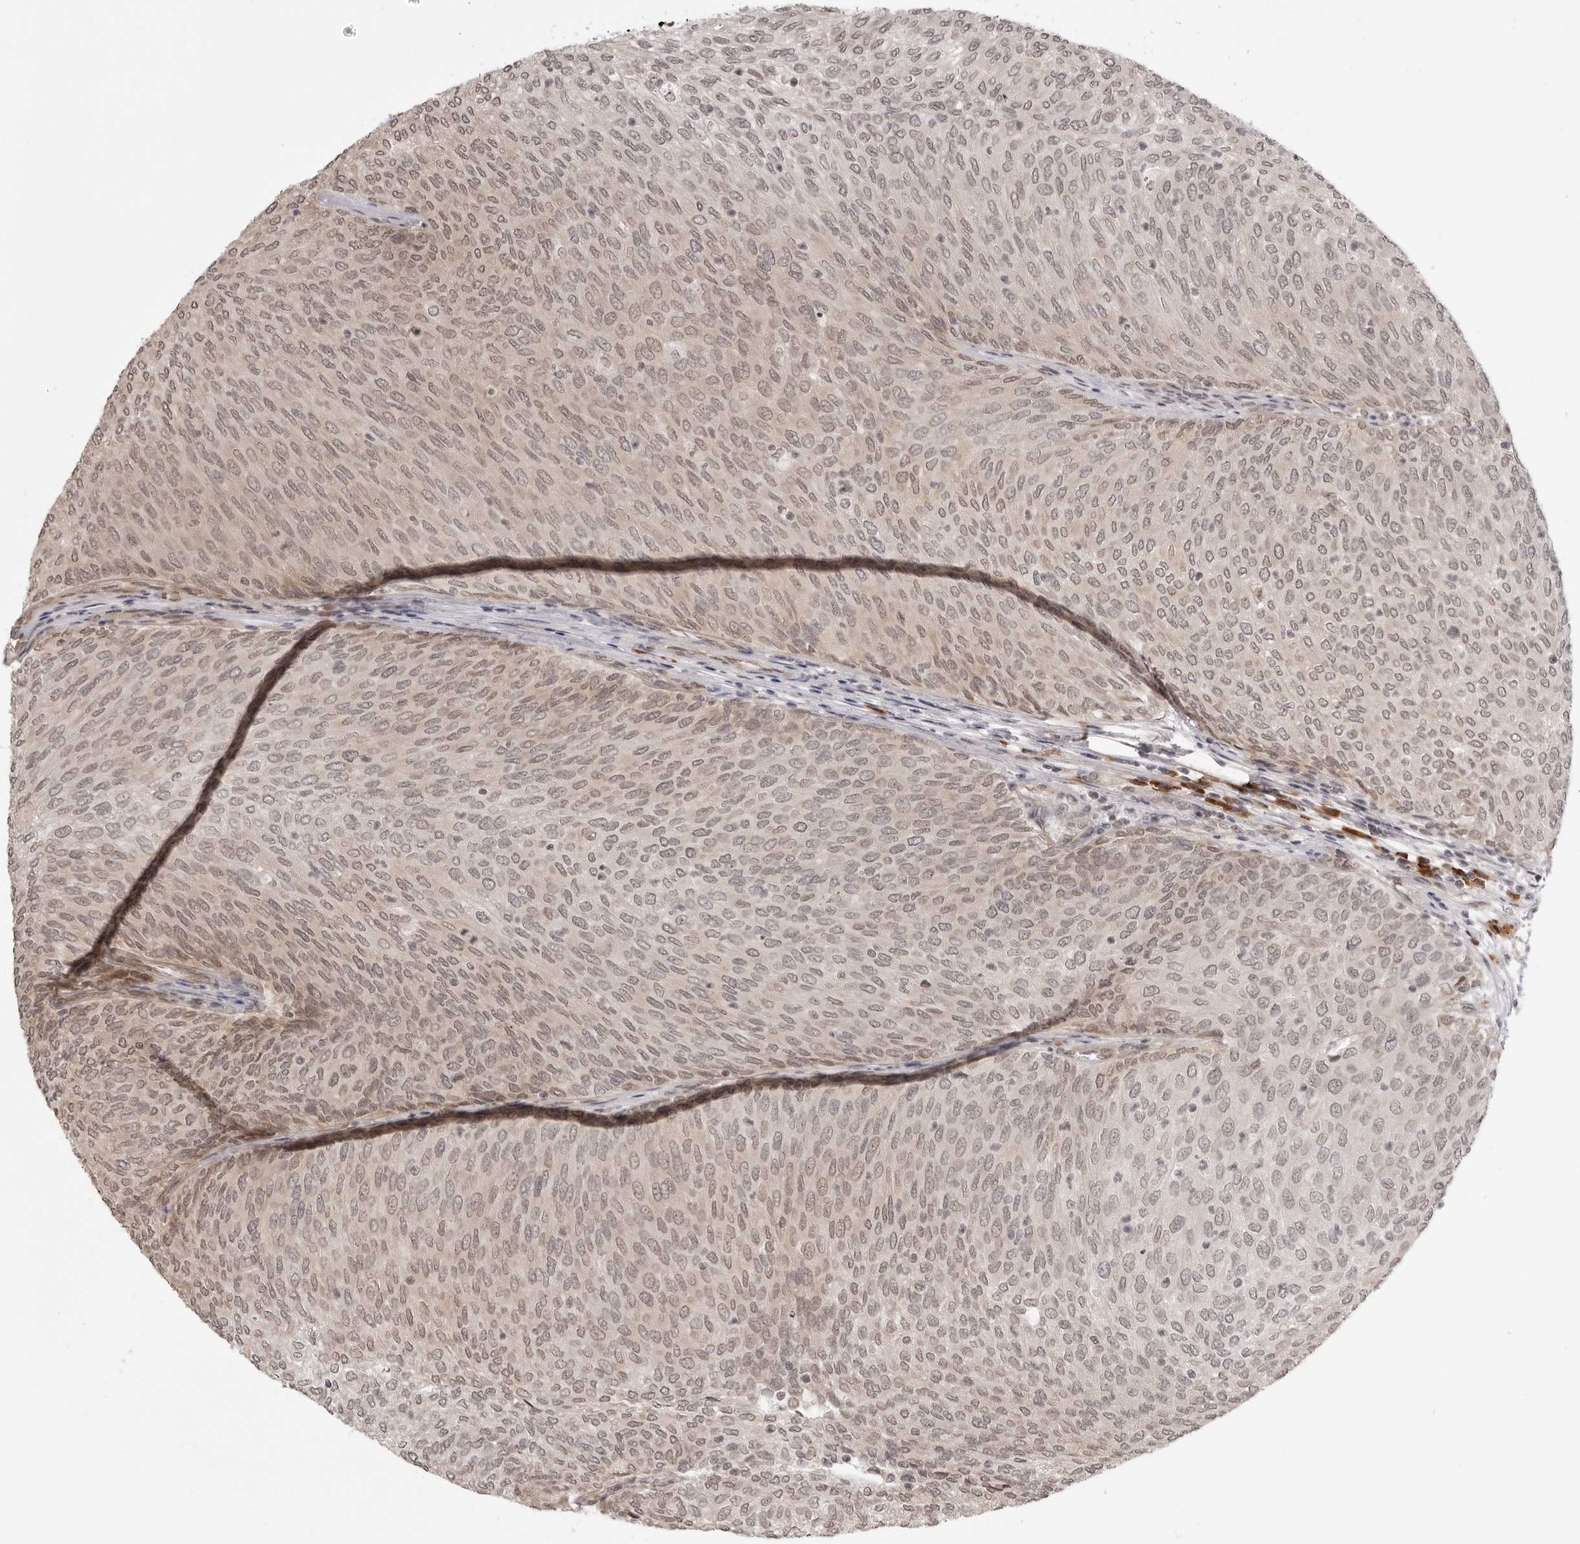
{"staining": {"intensity": "weak", "quantity": "25%-75%", "location": "nuclear"}, "tissue": "urothelial cancer", "cell_type": "Tumor cells", "image_type": "cancer", "snomed": [{"axis": "morphology", "description": "Urothelial carcinoma, Low grade"}, {"axis": "topography", "description": "Urinary bladder"}], "caption": "A micrograph of human urothelial cancer stained for a protein shows weak nuclear brown staining in tumor cells.", "gene": "ZC3H11A", "patient": {"sex": "female", "age": 79}}